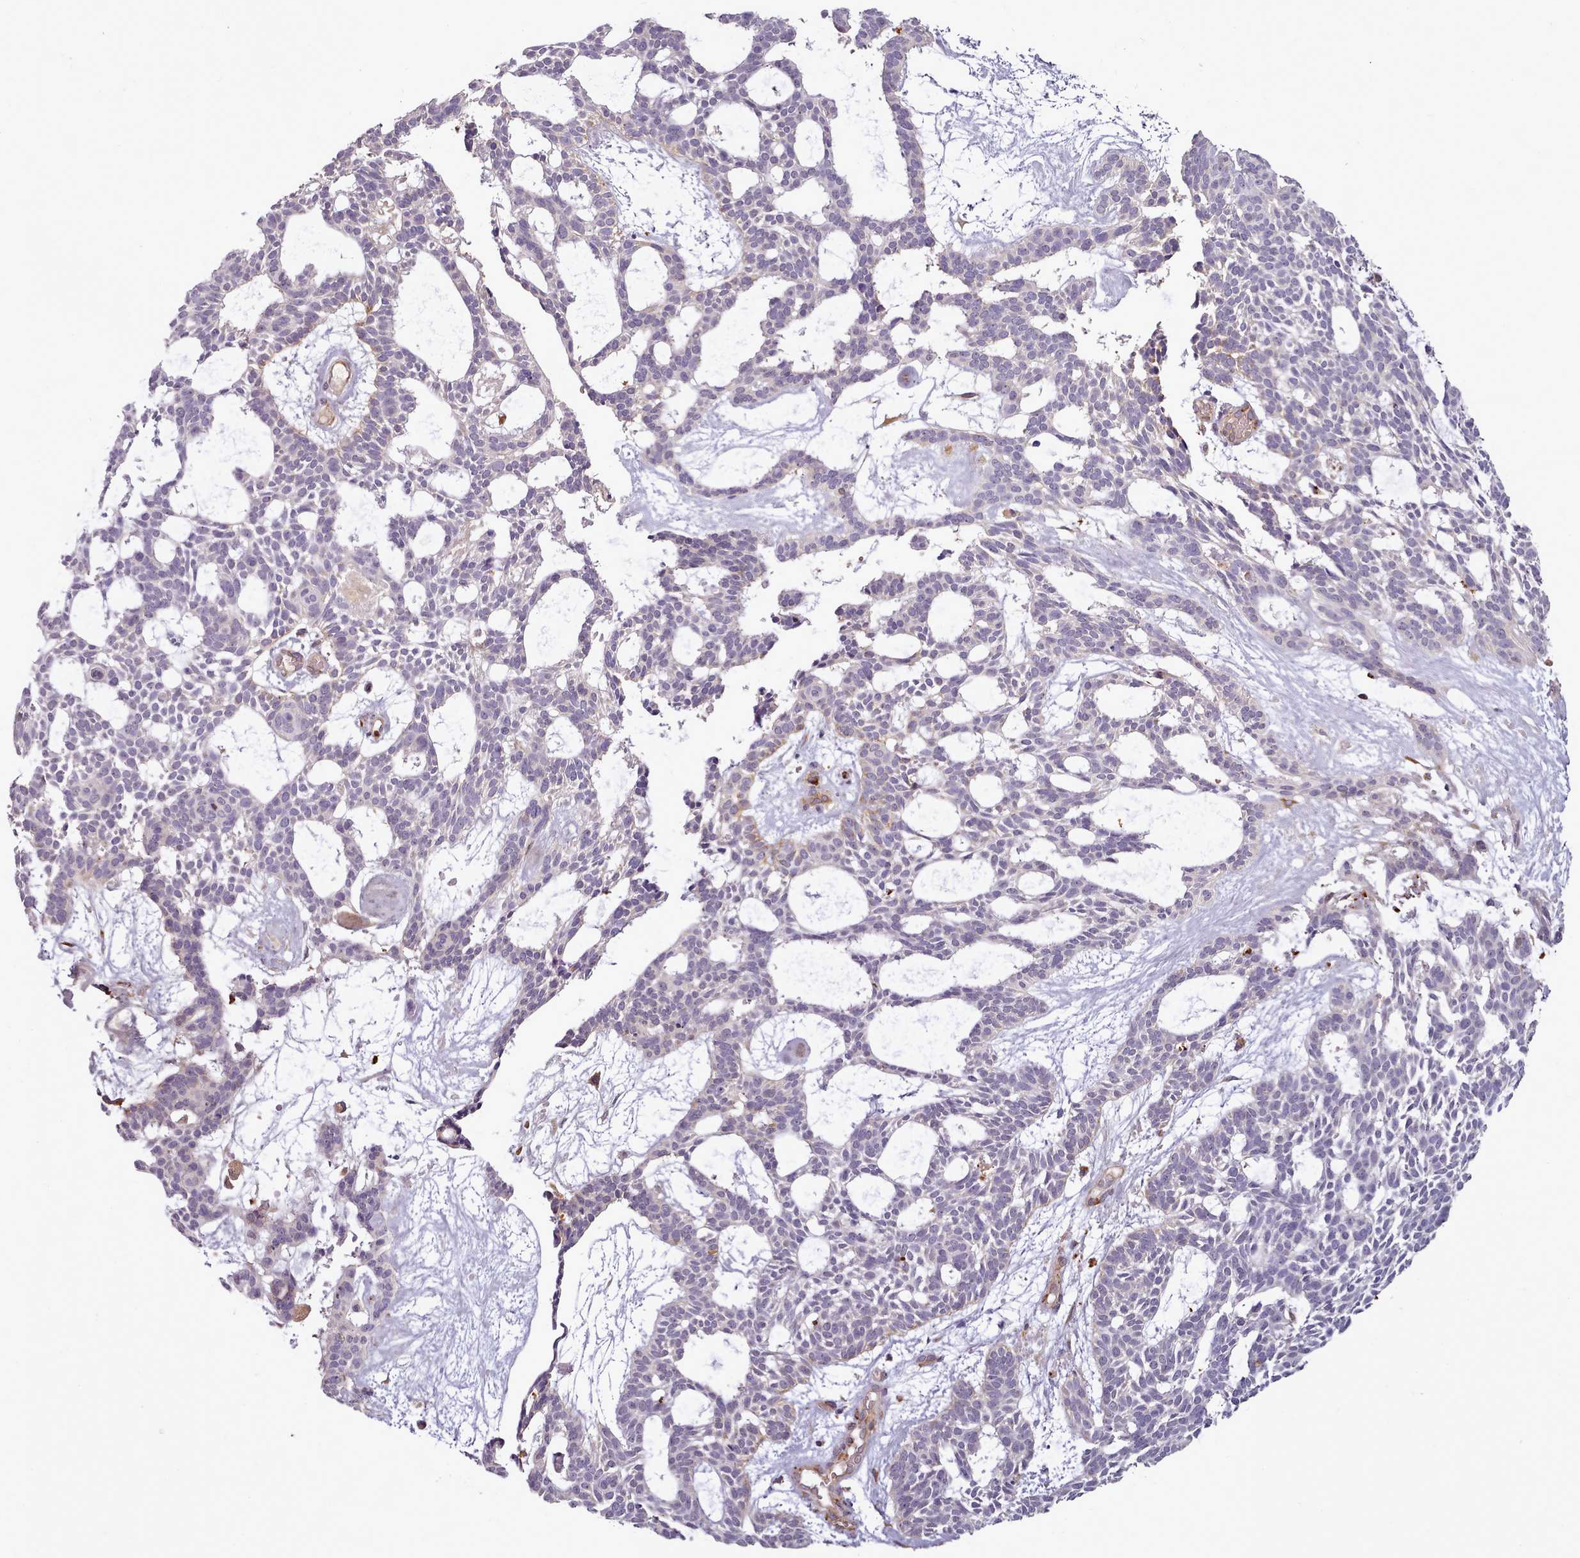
{"staining": {"intensity": "negative", "quantity": "none", "location": "none"}, "tissue": "skin cancer", "cell_type": "Tumor cells", "image_type": "cancer", "snomed": [{"axis": "morphology", "description": "Basal cell carcinoma"}, {"axis": "topography", "description": "Skin"}], "caption": "The photomicrograph exhibits no significant staining in tumor cells of basal cell carcinoma (skin).", "gene": "C1QTNF5", "patient": {"sex": "male", "age": 61}}